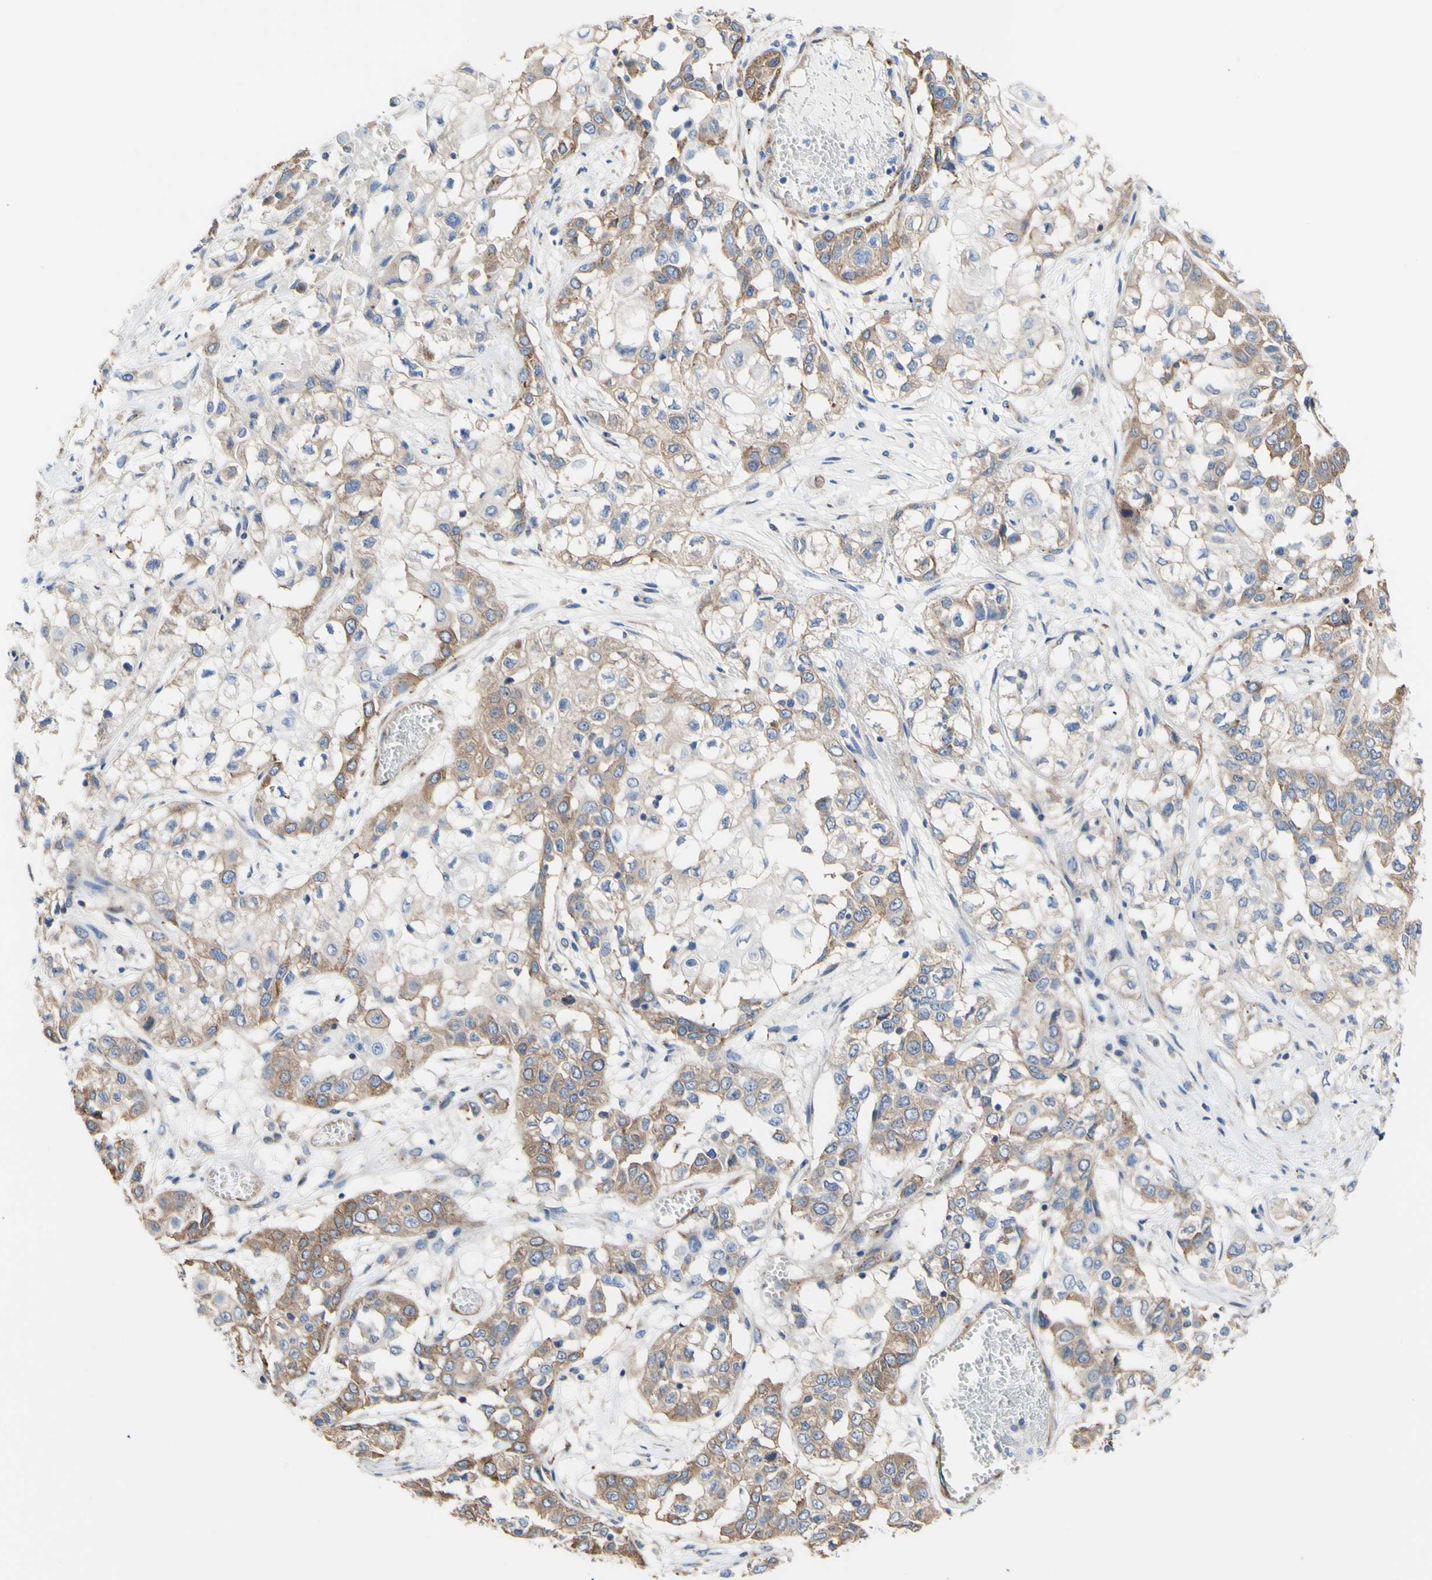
{"staining": {"intensity": "moderate", "quantity": ">75%", "location": "cytoplasmic/membranous"}, "tissue": "lung cancer", "cell_type": "Tumor cells", "image_type": "cancer", "snomed": [{"axis": "morphology", "description": "Squamous cell carcinoma, NOS"}, {"axis": "topography", "description": "Lung"}], "caption": "This image reveals IHC staining of human lung cancer (squamous cell carcinoma), with medium moderate cytoplasmic/membranous positivity in approximately >75% of tumor cells.", "gene": "LRIG3", "patient": {"sex": "male", "age": 71}}